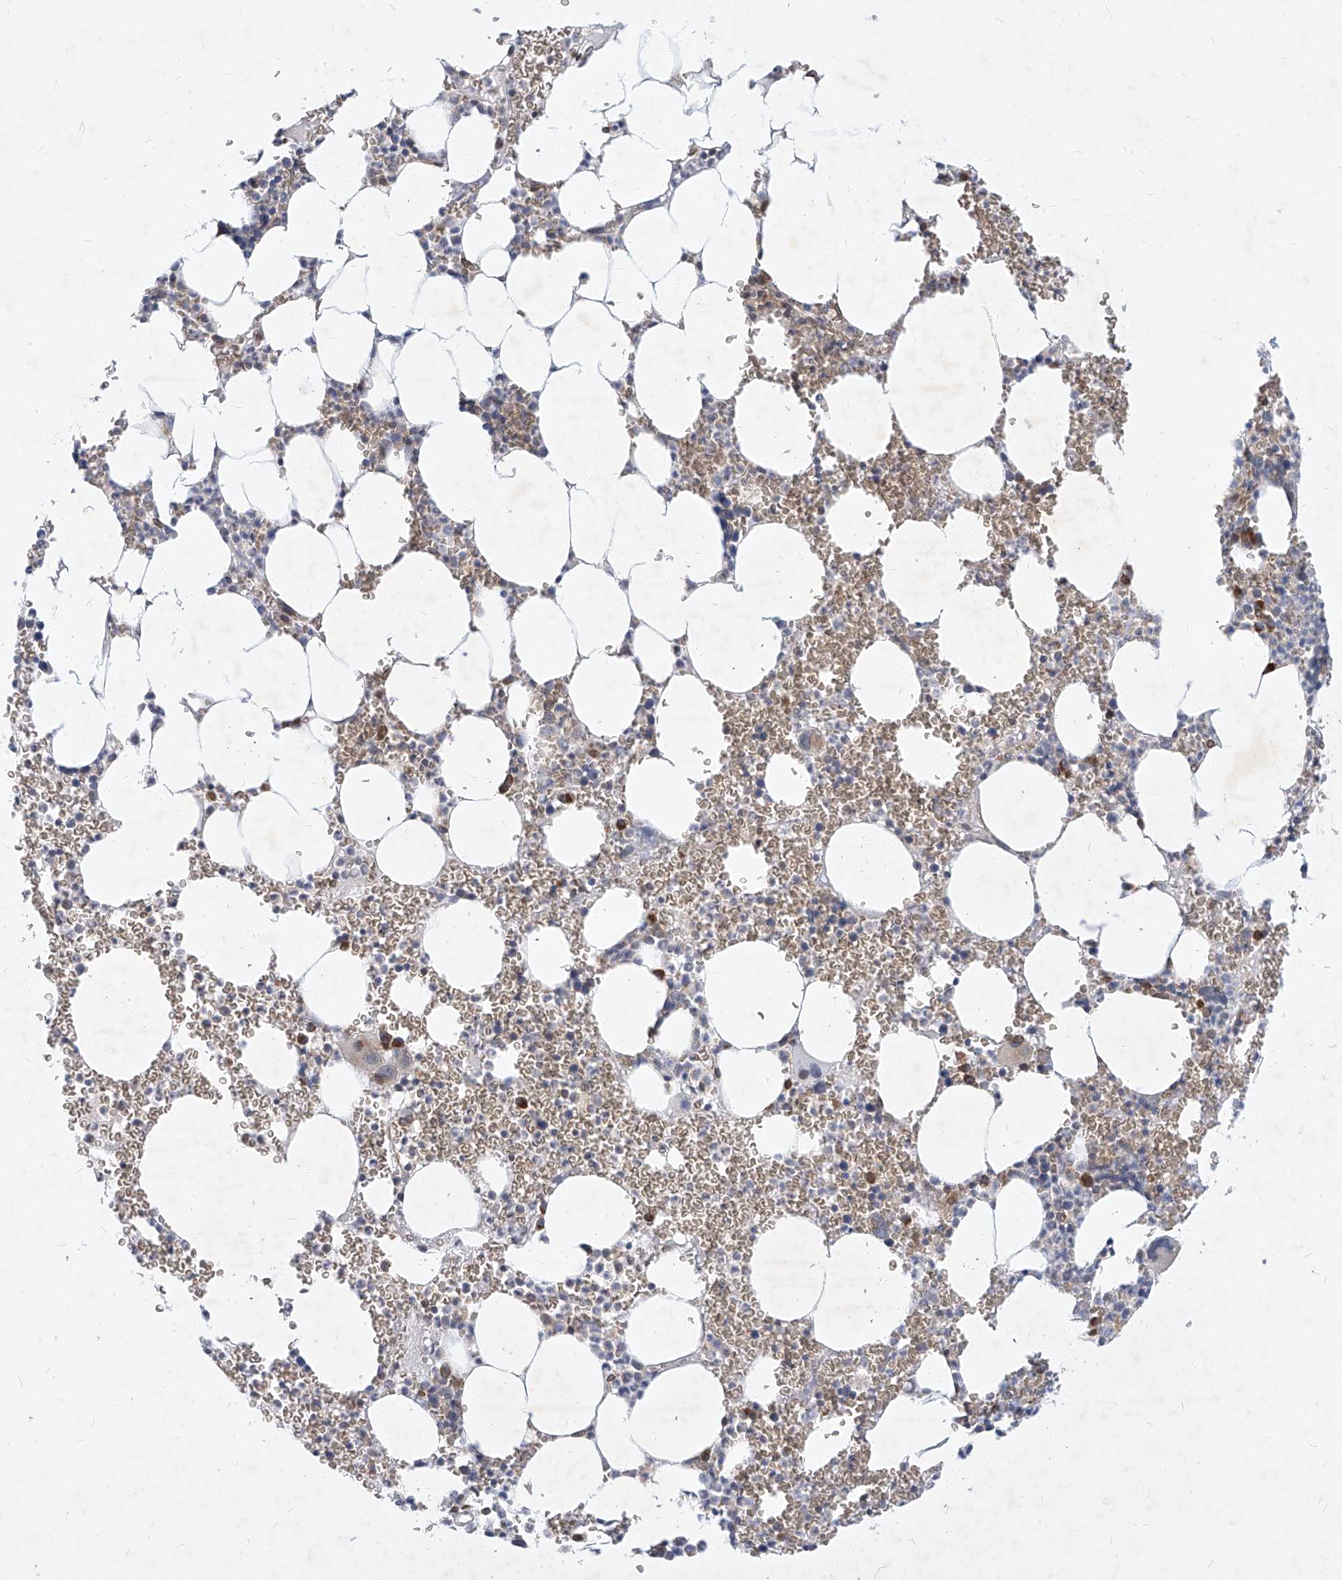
{"staining": {"intensity": "moderate", "quantity": "<25%", "location": "cytoplasmic/membranous,nuclear"}, "tissue": "bone marrow", "cell_type": "Hematopoietic cells", "image_type": "normal", "snomed": [{"axis": "morphology", "description": "Normal tissue, NOS"}, {"axis": "topography", "description": "Bone marrow"}], "caption": "An immunohistochemistry (IHC) image of benign tissue is shown. Protein staining in brown highlights moderate cytoplasmic/membranous,nuclear positivity in bone marrow within hematopoietic cells.", "gene": "MX2", "patient": {"sex": "female", "age": 78}}